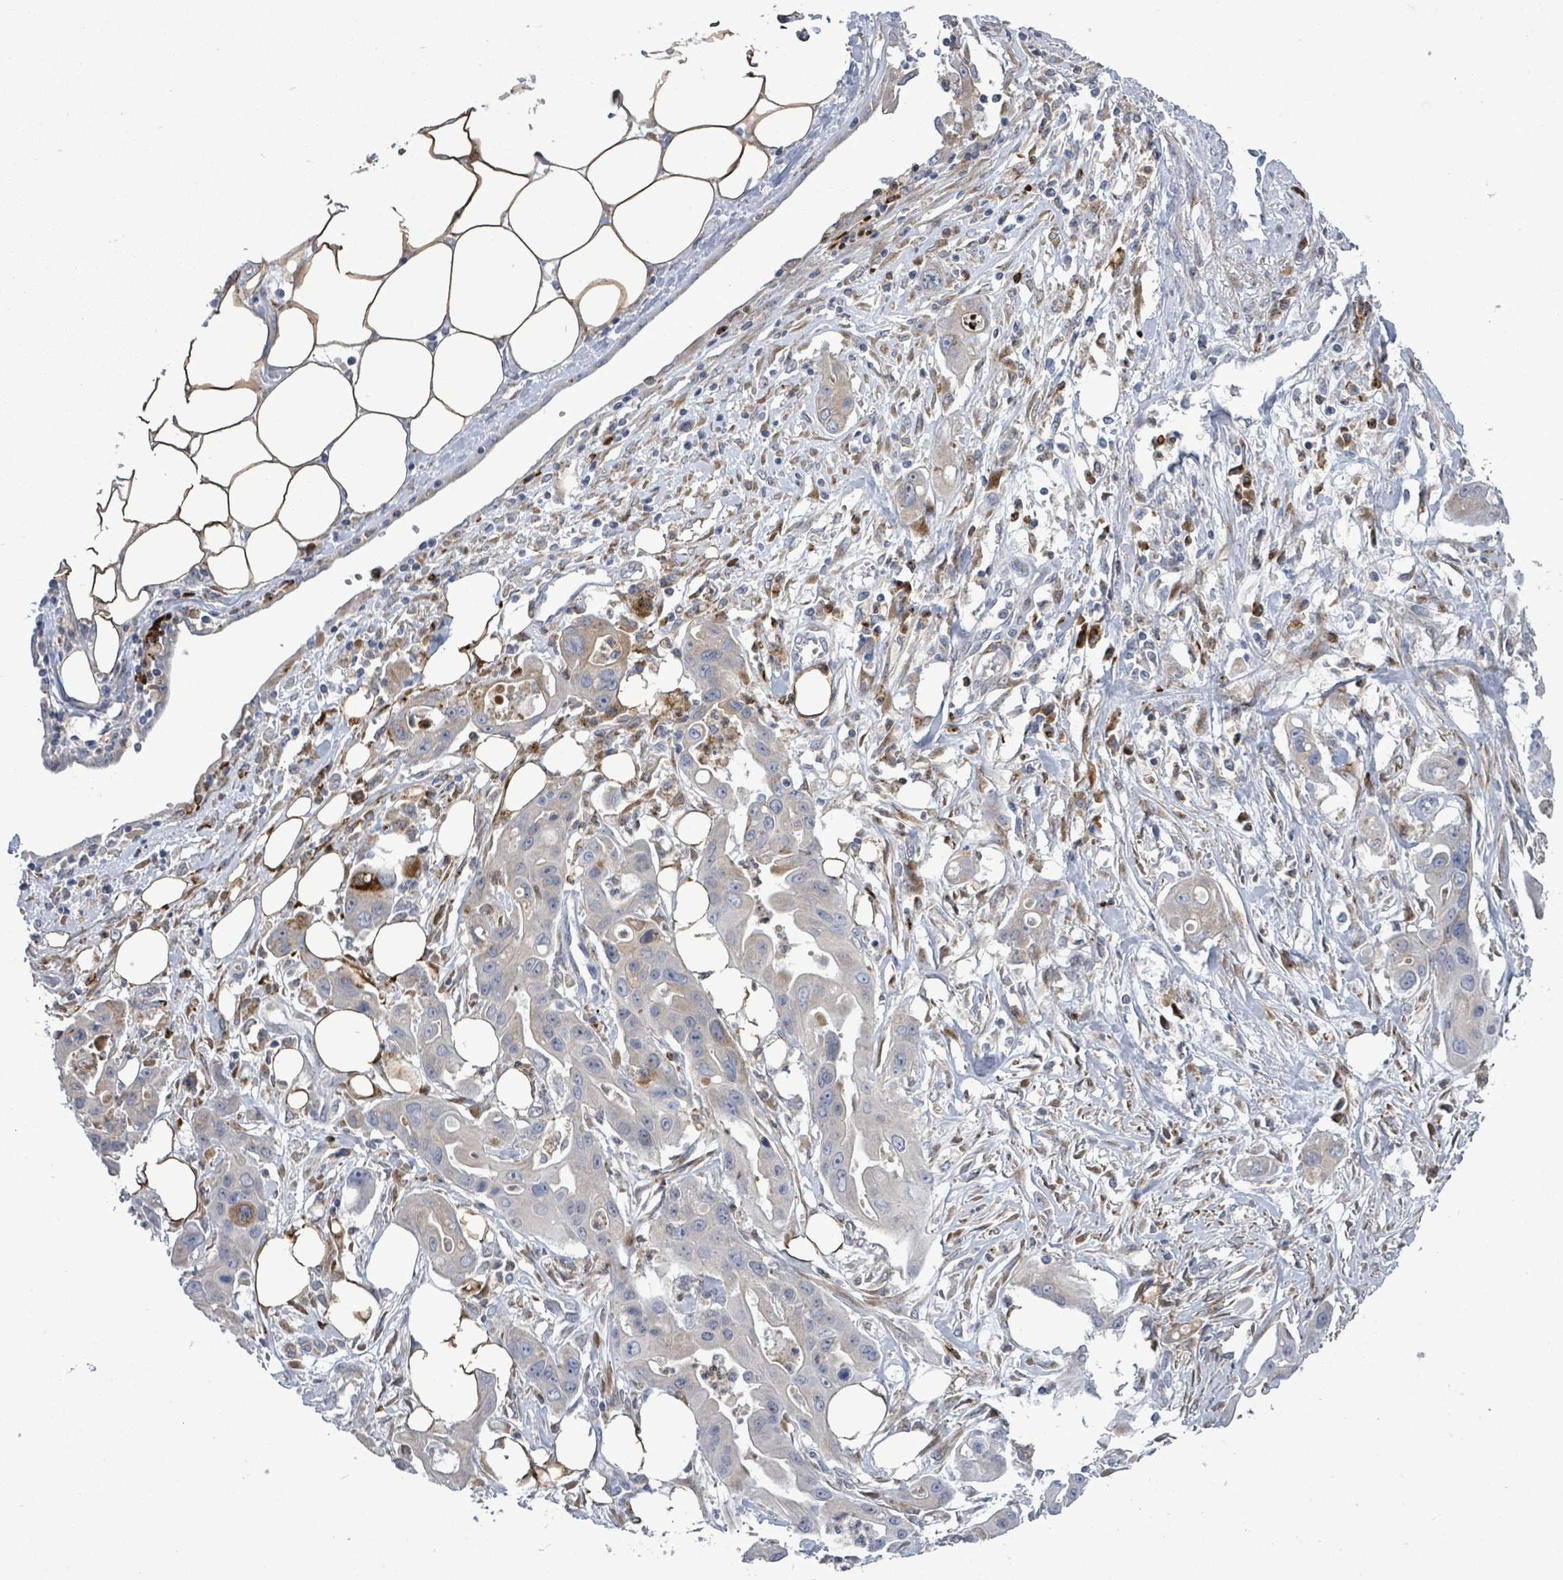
{"staining": {"intensity": "weak", "quantity": "25%-75%", "location": "cytoplasmic/membranous"}, "tissue": "ovarian cancer", "cell_type": "Tumor cells", "image_type": "cancer", "snomed": [{"axis": "morphology", "description": "Cystadenocarcinoma, mucinous, NOS"}, {"axis": "topography", "description": "Ovary"}], "caption": "Protein positivity by IHC shows weak cytoplasmic/membranous expression in about 25%-75% of tumor cells in mucinous cystadenocarcinoma (ovarian).", "gene": "SAR1A", "patient": {"sex": "female", "age": 70}}